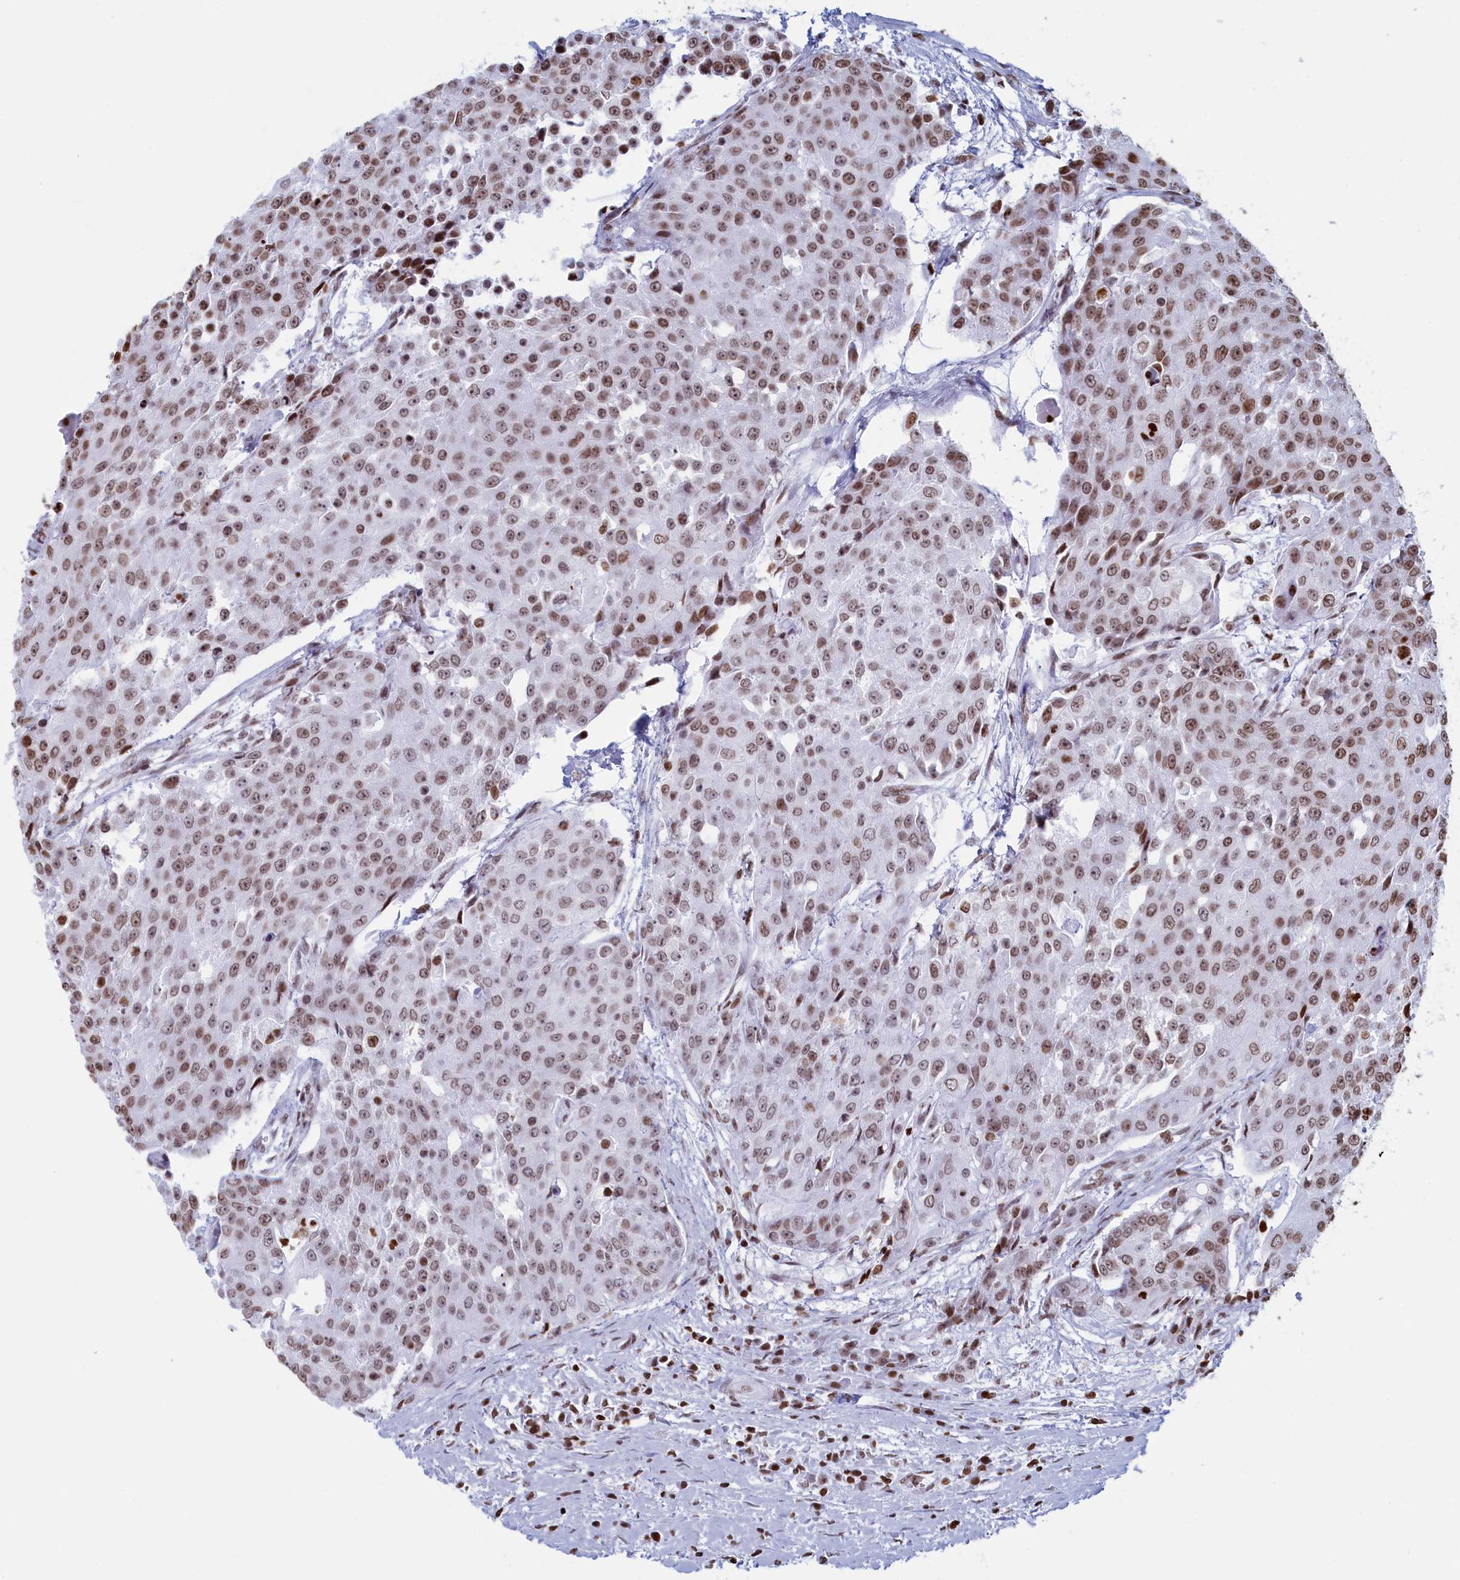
{"staining": {"intensity": "moderate", "quantity": ">75%", "location": "nuclear"}, "tissue": "urothelial cancer", "cell_type": "Tumor cells", "image_type": "cancer", "snomed": [{"axis": "morphology", "description": "Urothelial carcinoma, High grade"}, {"axis": "topography", "description": "Urinary bladder"}], "caption": "About >75% of tumor cells in urothelial cancer demonstrate moderate nuclear protein staining as visualized by brown immunohistochemical staining.", "gene": "APOBEC3A", "patient": {"sex": "female", "age": 63}}